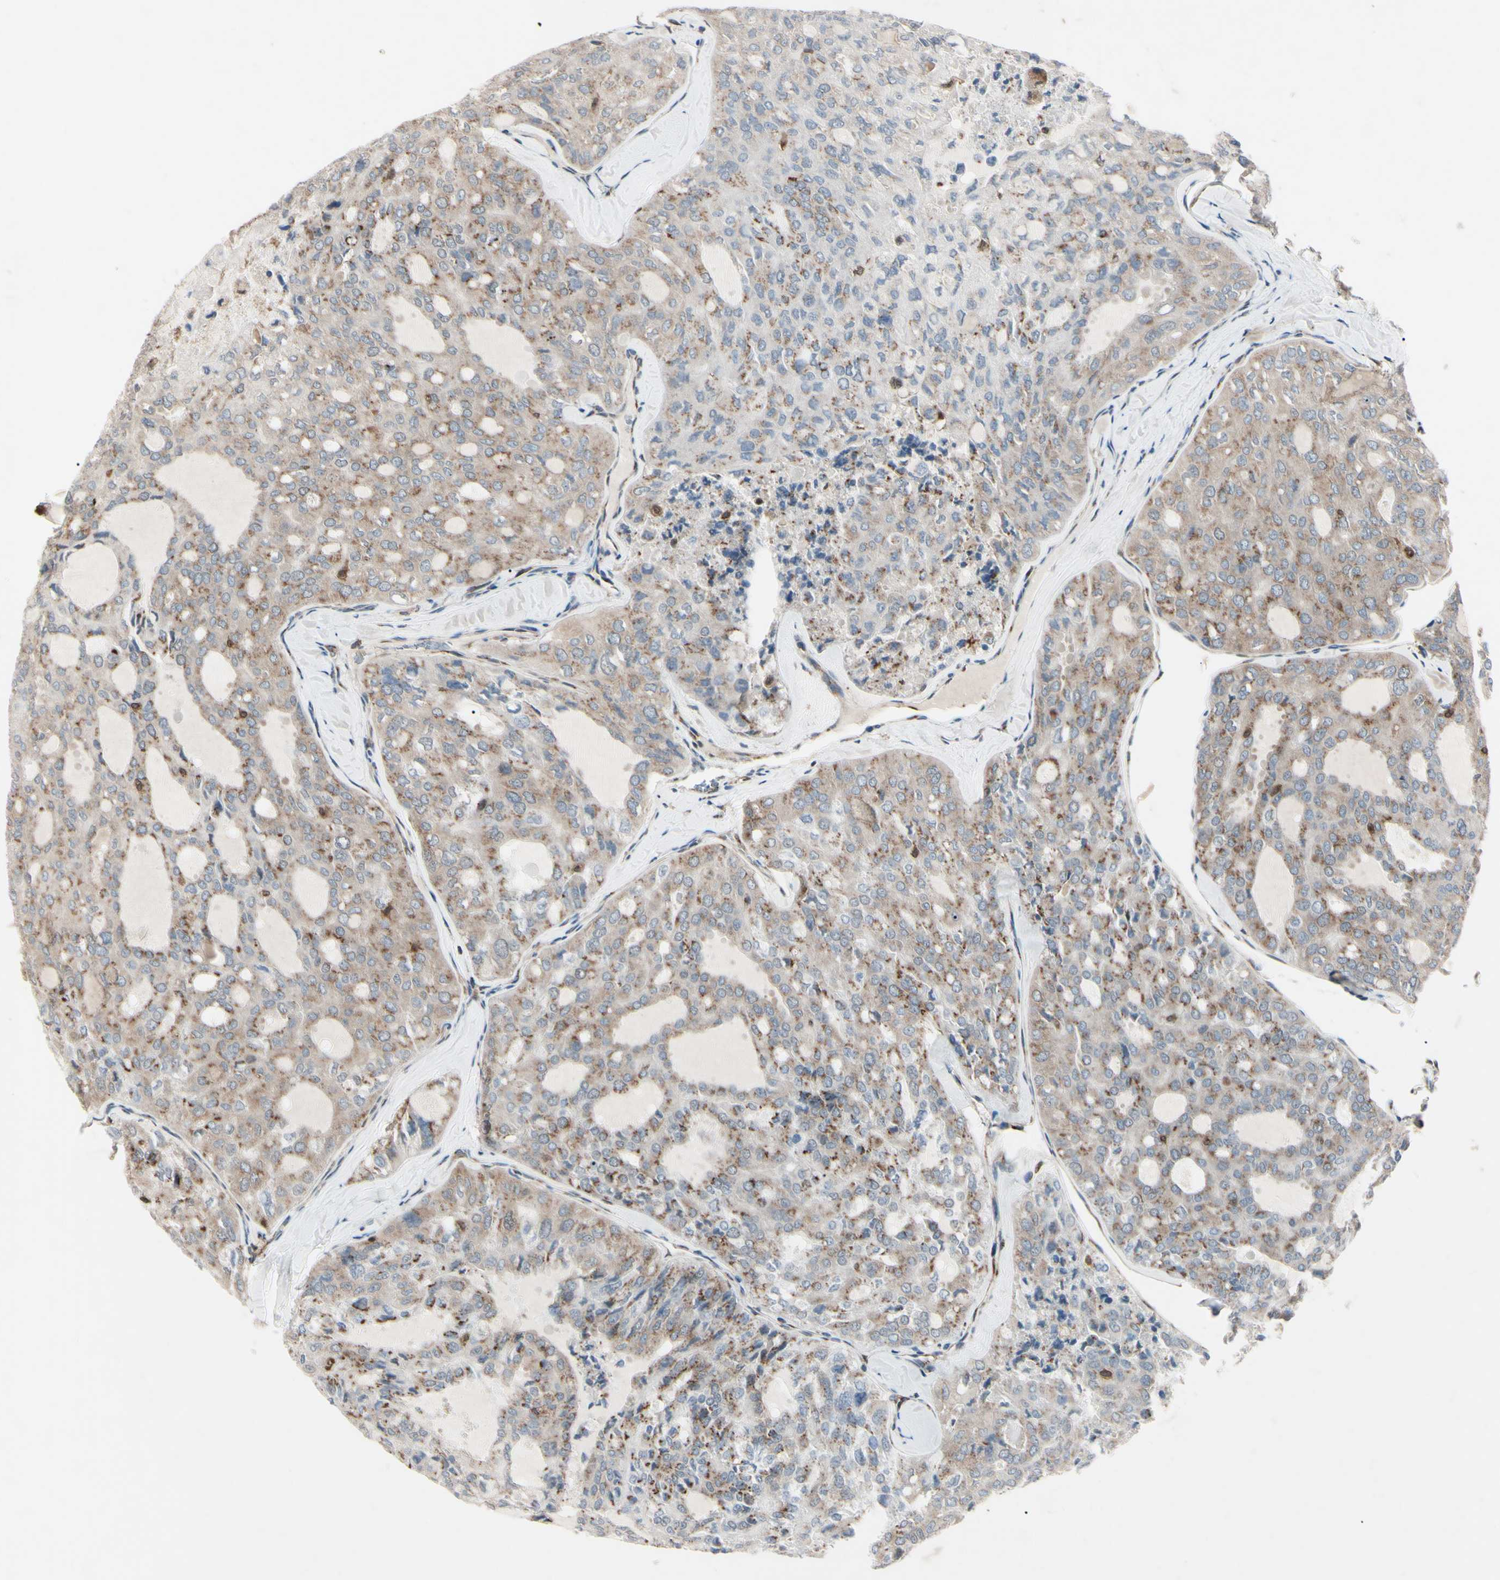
{"staining": {"intensity": "moderate", "quantity": "25%-75%", "location": "cytoplasmic/membranous"}, "tissue": "thyroid cancer", "cell_type": "Tumor cells", "image_type": "cancer", "snomed": [{"axis": "morphology", "description": "Follicular adenoma carcinoma, NOS"}, {"axis": "topography", "description": "Thyroid gland"}], "caption": "Immunohistochemical staining of human thyroid cancer exhibits moderate cytoplasmic/membranous protein expression in about 25%-75% of tumor cells. Nuclei are stained in blue.", "gene": "MAPRE1", "patient": {"sex": "male", "age": 75}}